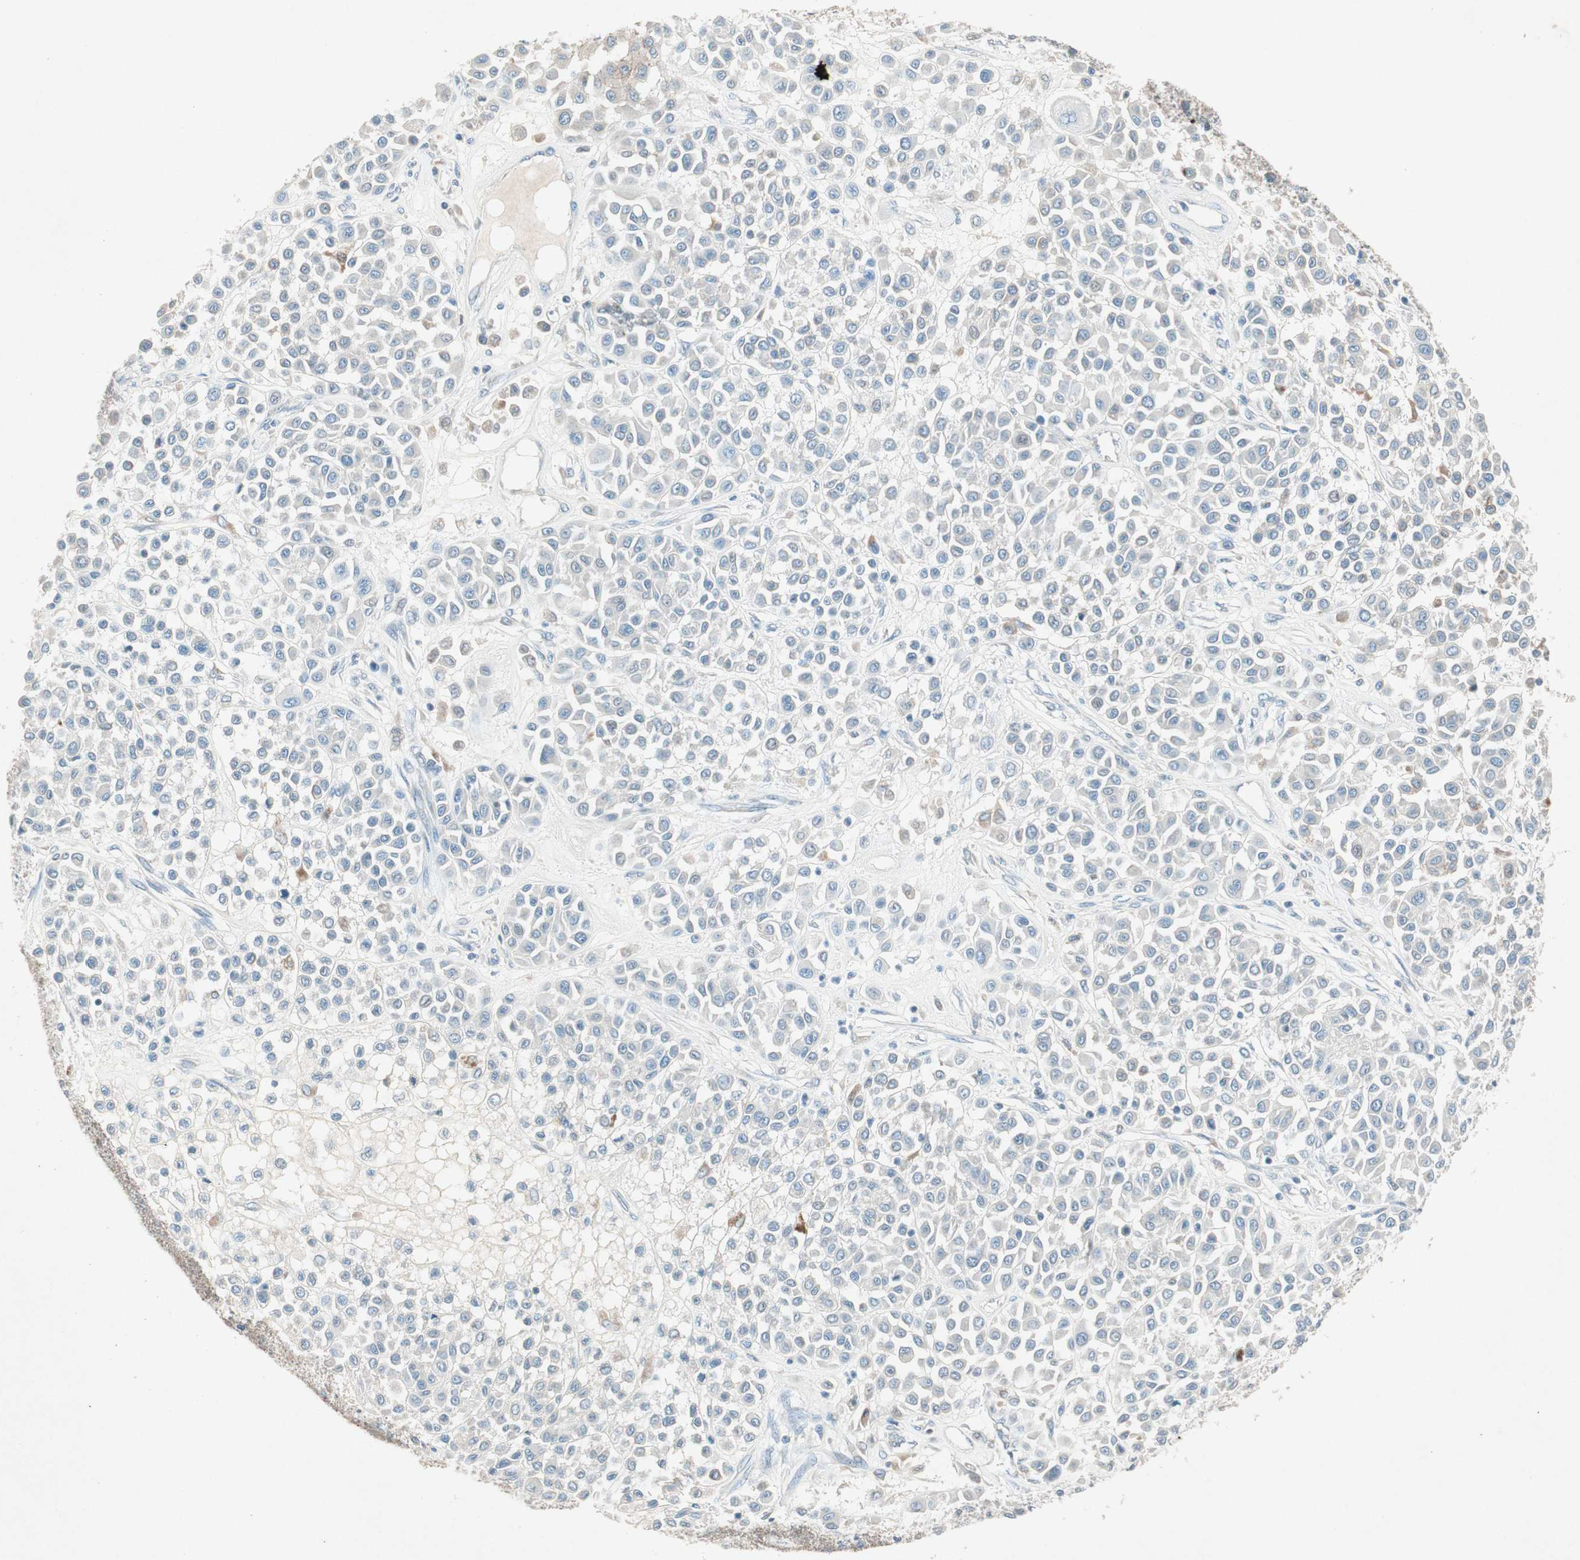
{"staining": {"intensity": "negative", "quantity": "none", "location": "none"}, "tissue": "melanoma", "cell_type": "Tumor cells", "image_type": "cancer", "snomed": [{"axis": "morphology", "description": "Malignant melanoma, Metastatic site"}, {"axis": "topography", "description": "Soft tissue"}], "caption": "Immunohistochemistry (IHC) of human melanoma displays no staining in tumor cells. (Brightfield microscopy of DAB (3,3'-diaminobenzidine) immunohistochemistry (IHC) at high magnification).", "gene": "NKAIN1", "patient": {"sex": "male", "age": 41}}